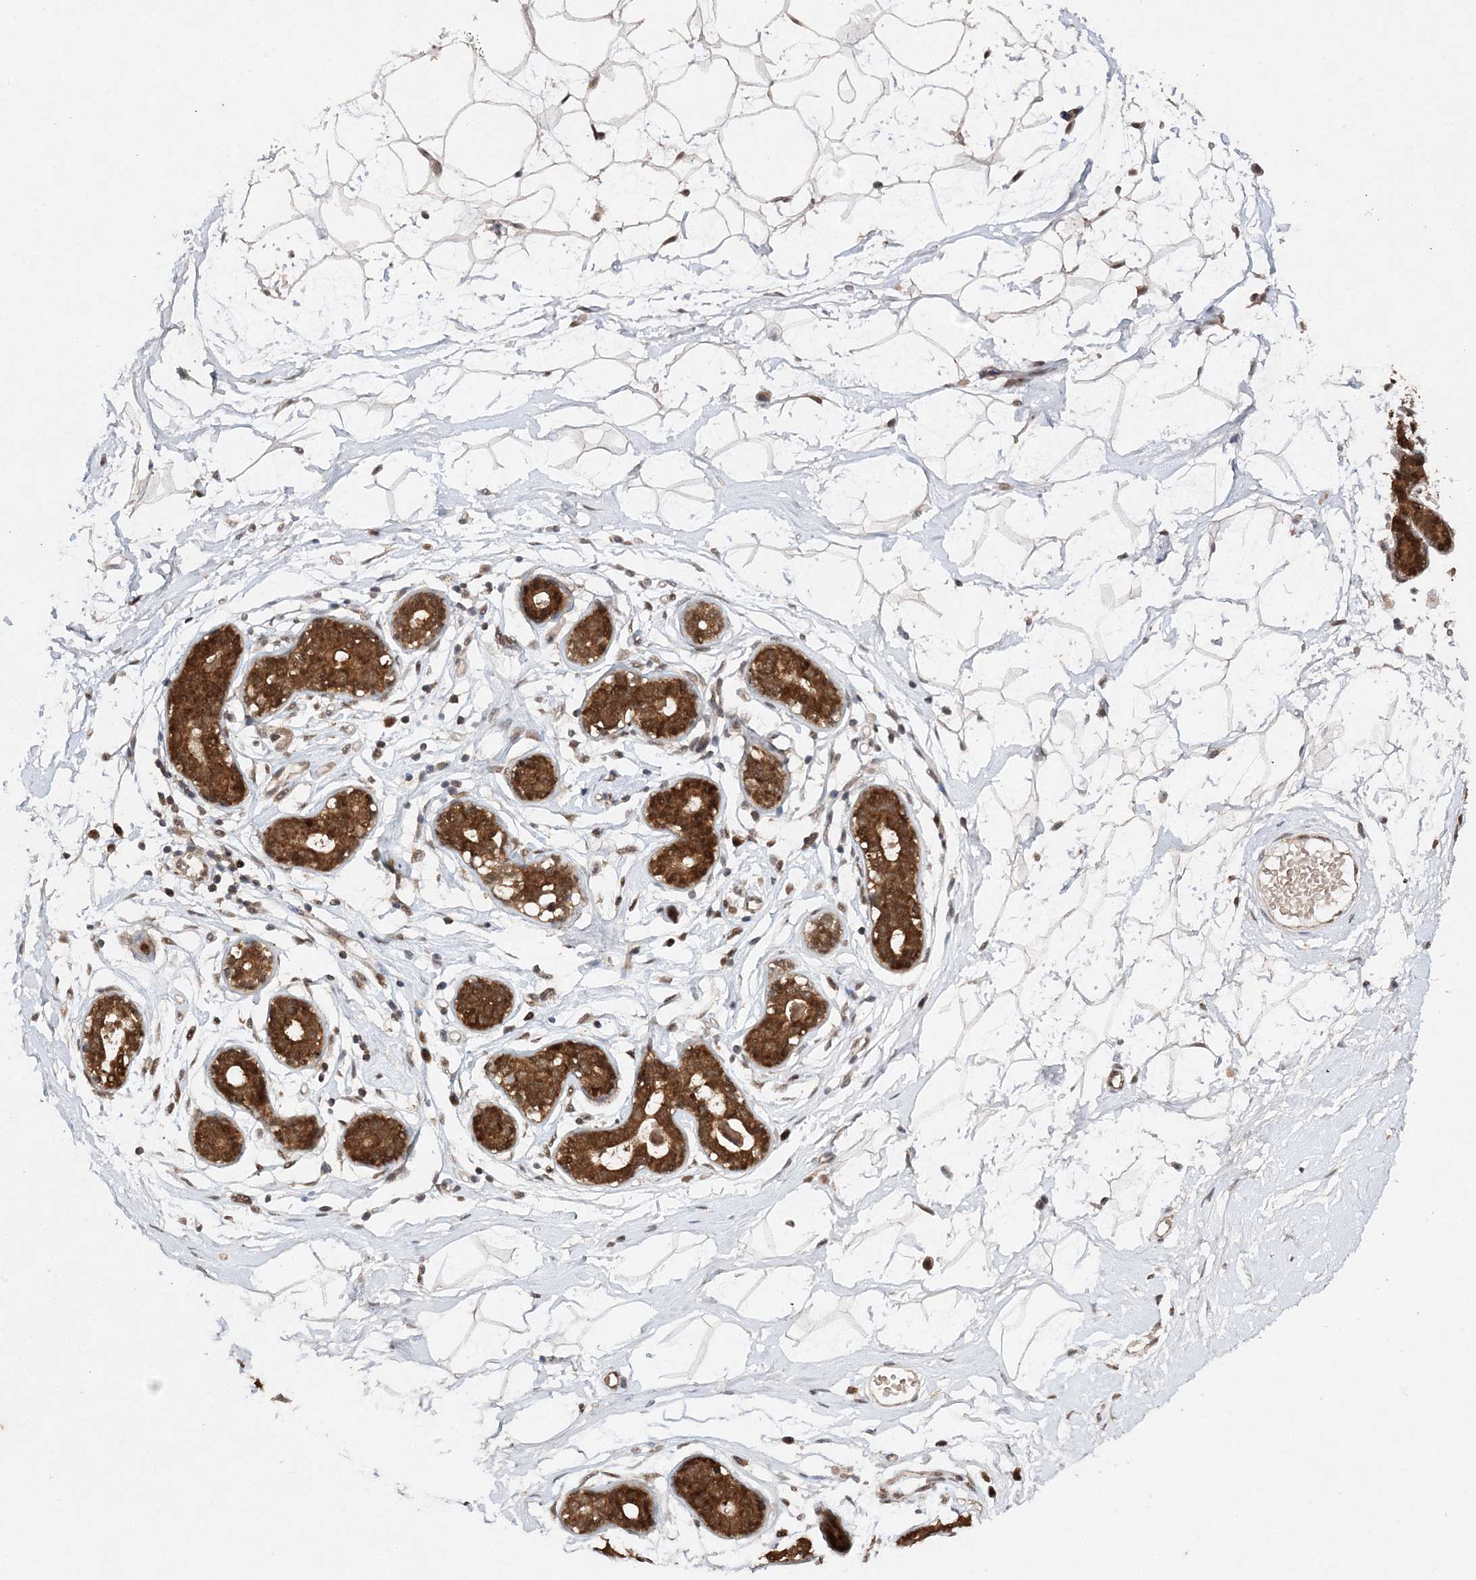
{"staining": {"intensity": "moderate", "quantity": "25%-75%", "location": "nuclear"}, "tissue": "breast", "cell_type": "Adipocytes", "image_type": "normal", "snomed": [{"axis": "morphology", "description": "Normal tissue, NOS"}, {"axis": "topography", "description": "Breast"}], "caption": "The immunohistochemical stain highlights moderate nuclear staining in adipocytes of benign breast.", "gene": "NIF3L1", "patient": {"sex": "female", "age": 23}}